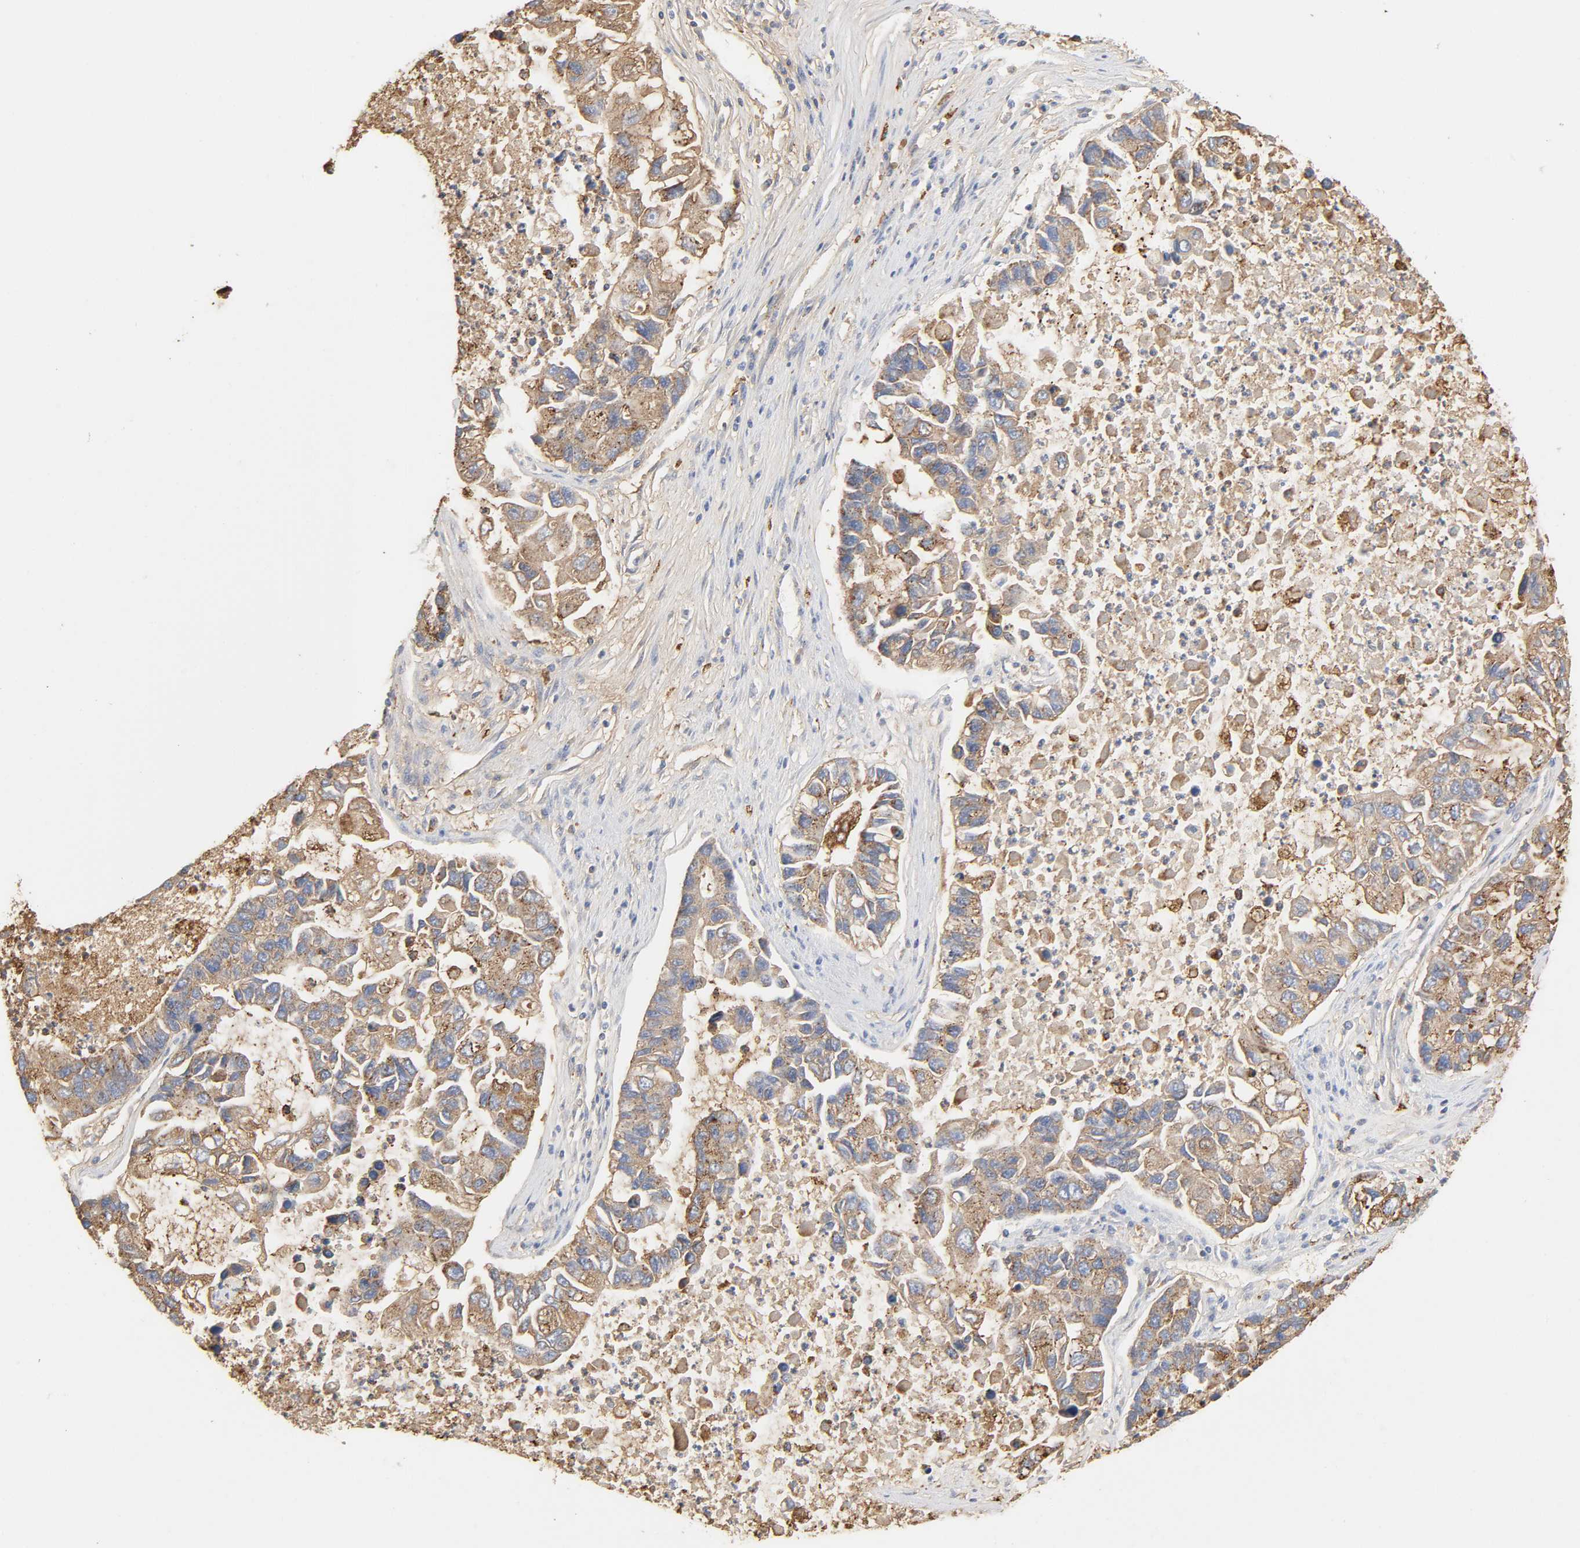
{"staining": {"intensity": "strong", "quantity": ">75%", "location": "cytoplasmic/membranous"}, "tissue": "lung cancer", "cell_type": "Tumor cells", "image_type": "cancer", "snomed": [{"axis": "morphology", "description": "Adenocarcinoma, NOS"}, {"axis": "topography", "description": "Lung"}], "caption": "A high-resolution histopathology image shows immunohistochemistry (IHC) staining of lung cancer, which exhibits strong cytoplasmic/membranous expression in approximately >75% of tumor cells.", "gene": "MAGEB17", "patient": {"sex": "female", "age": 51}}